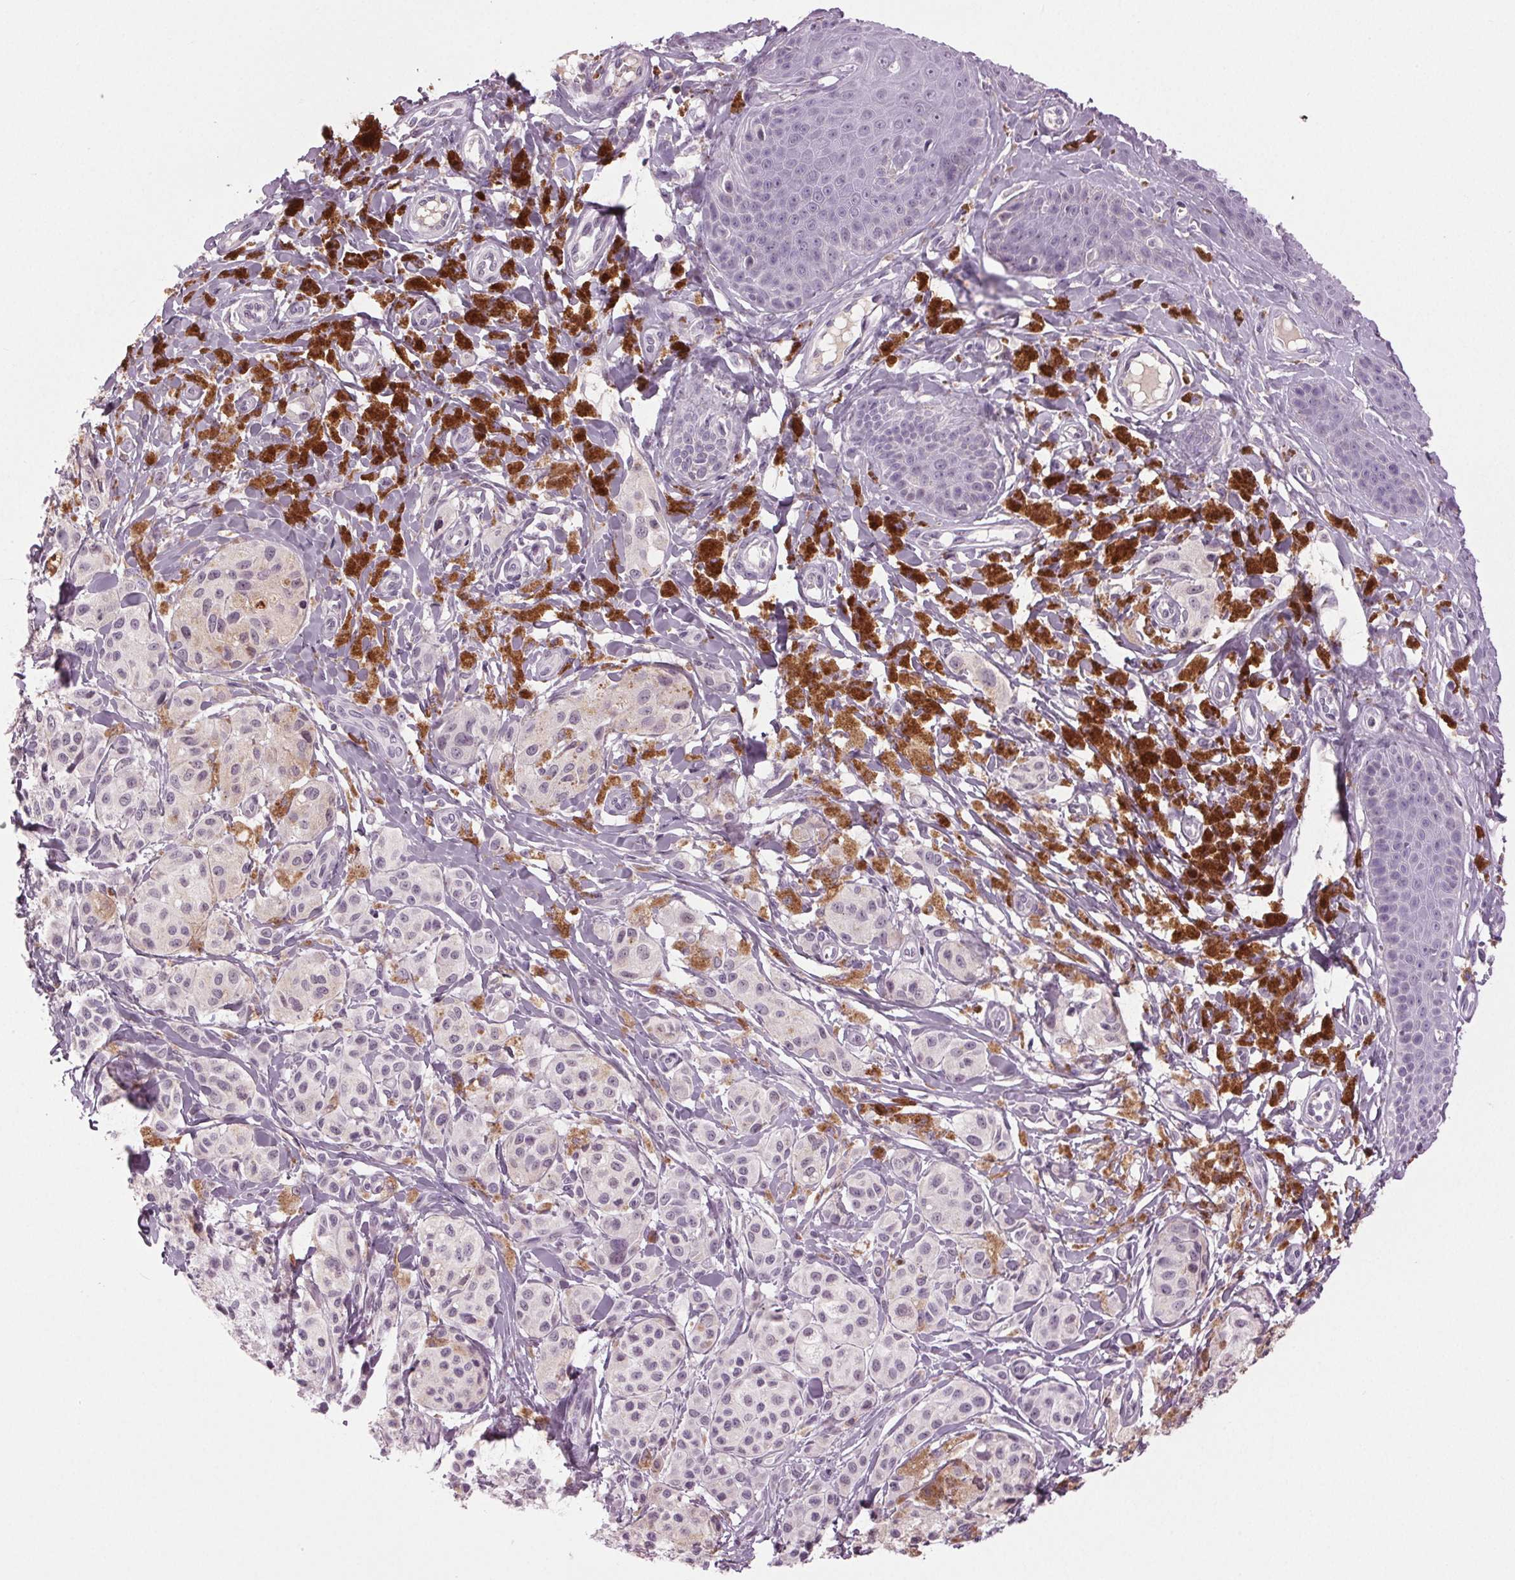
{"staining": {"intensity": "negative", "quantity": "none", "location": "none"}, "tissue": "melanoma", "cell_type": "Tumor cells", "image_type": "cancer", "snomed": [{"axis": "morphology", "description": "Malignant melanoma, NOS"}, {"axis": "topography", "description": "Skin"}], "caption": "This histopathology image is of melanoma stained with IHC to label a protein in brown with the nuclei are counter-stained blue. There is no staining in tumor cells. The staining was performed using DAB to visualize the protein expression in brown, while the nuclei were stained in blue with hematoxylin (Magnification: 20x).", "gene": "DNAH12", "patient": {"sex": "female", "age": 80}}